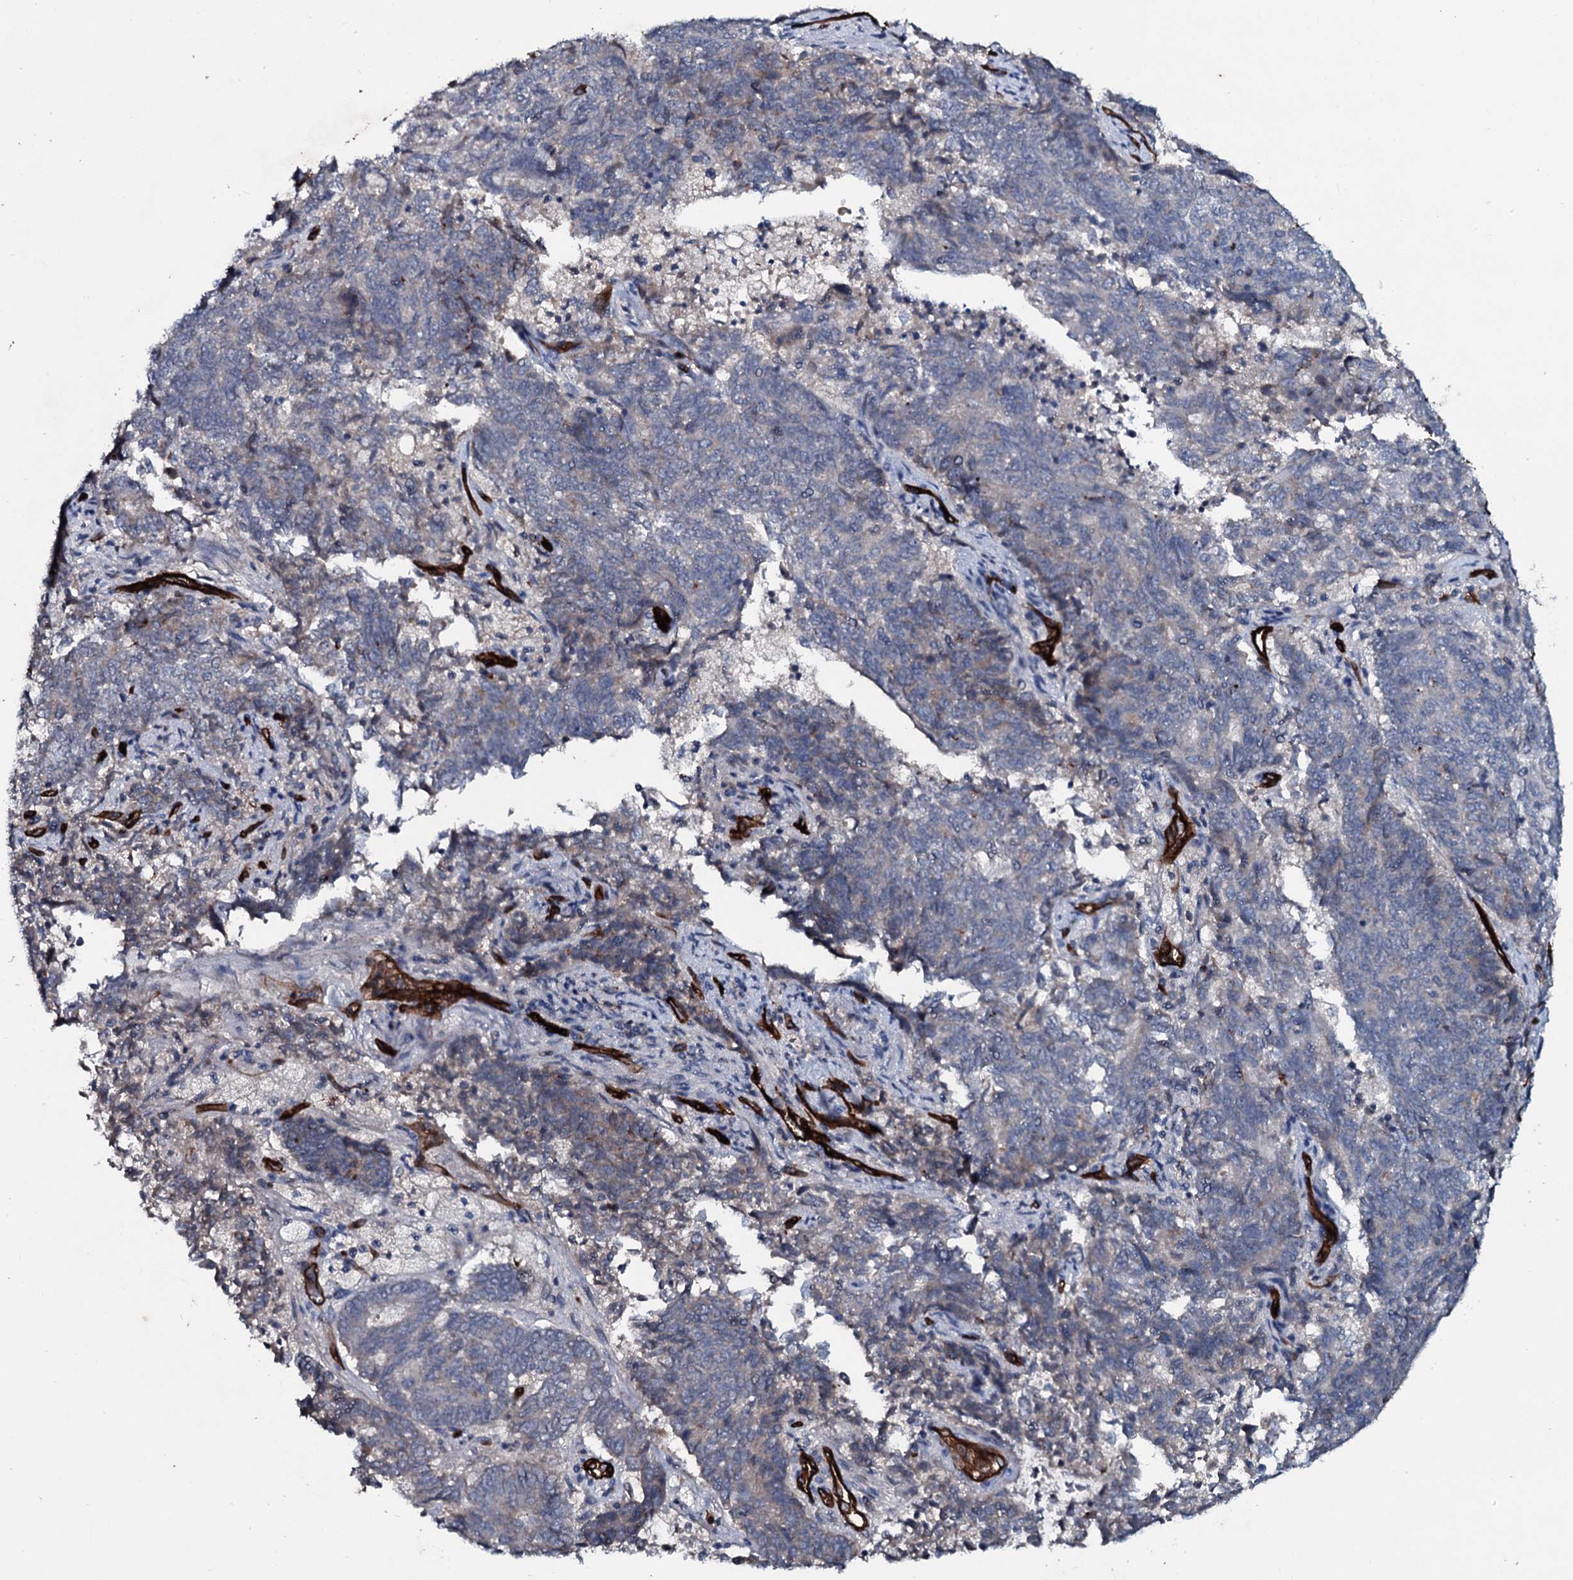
{"staining": {"intensity": "weak", "quantity": "<25%", "location": "cytoplasmic/membranous"}, "tissue": "endometrial cancer", "cell_type": "Tumor cells", "image_type": "cancer", "snomed": [{"axis": "morphology", "description": "Adenocarcinoma, NOS"}, {"axis": "topography", "description": "Endometrium"}], "caption": "Protein analysis of endometrial adenocarcinoma shows no significant staining in tumor cells.", "gene": "CLEC14A", "patient": {"sex": "female", "age": 80}}